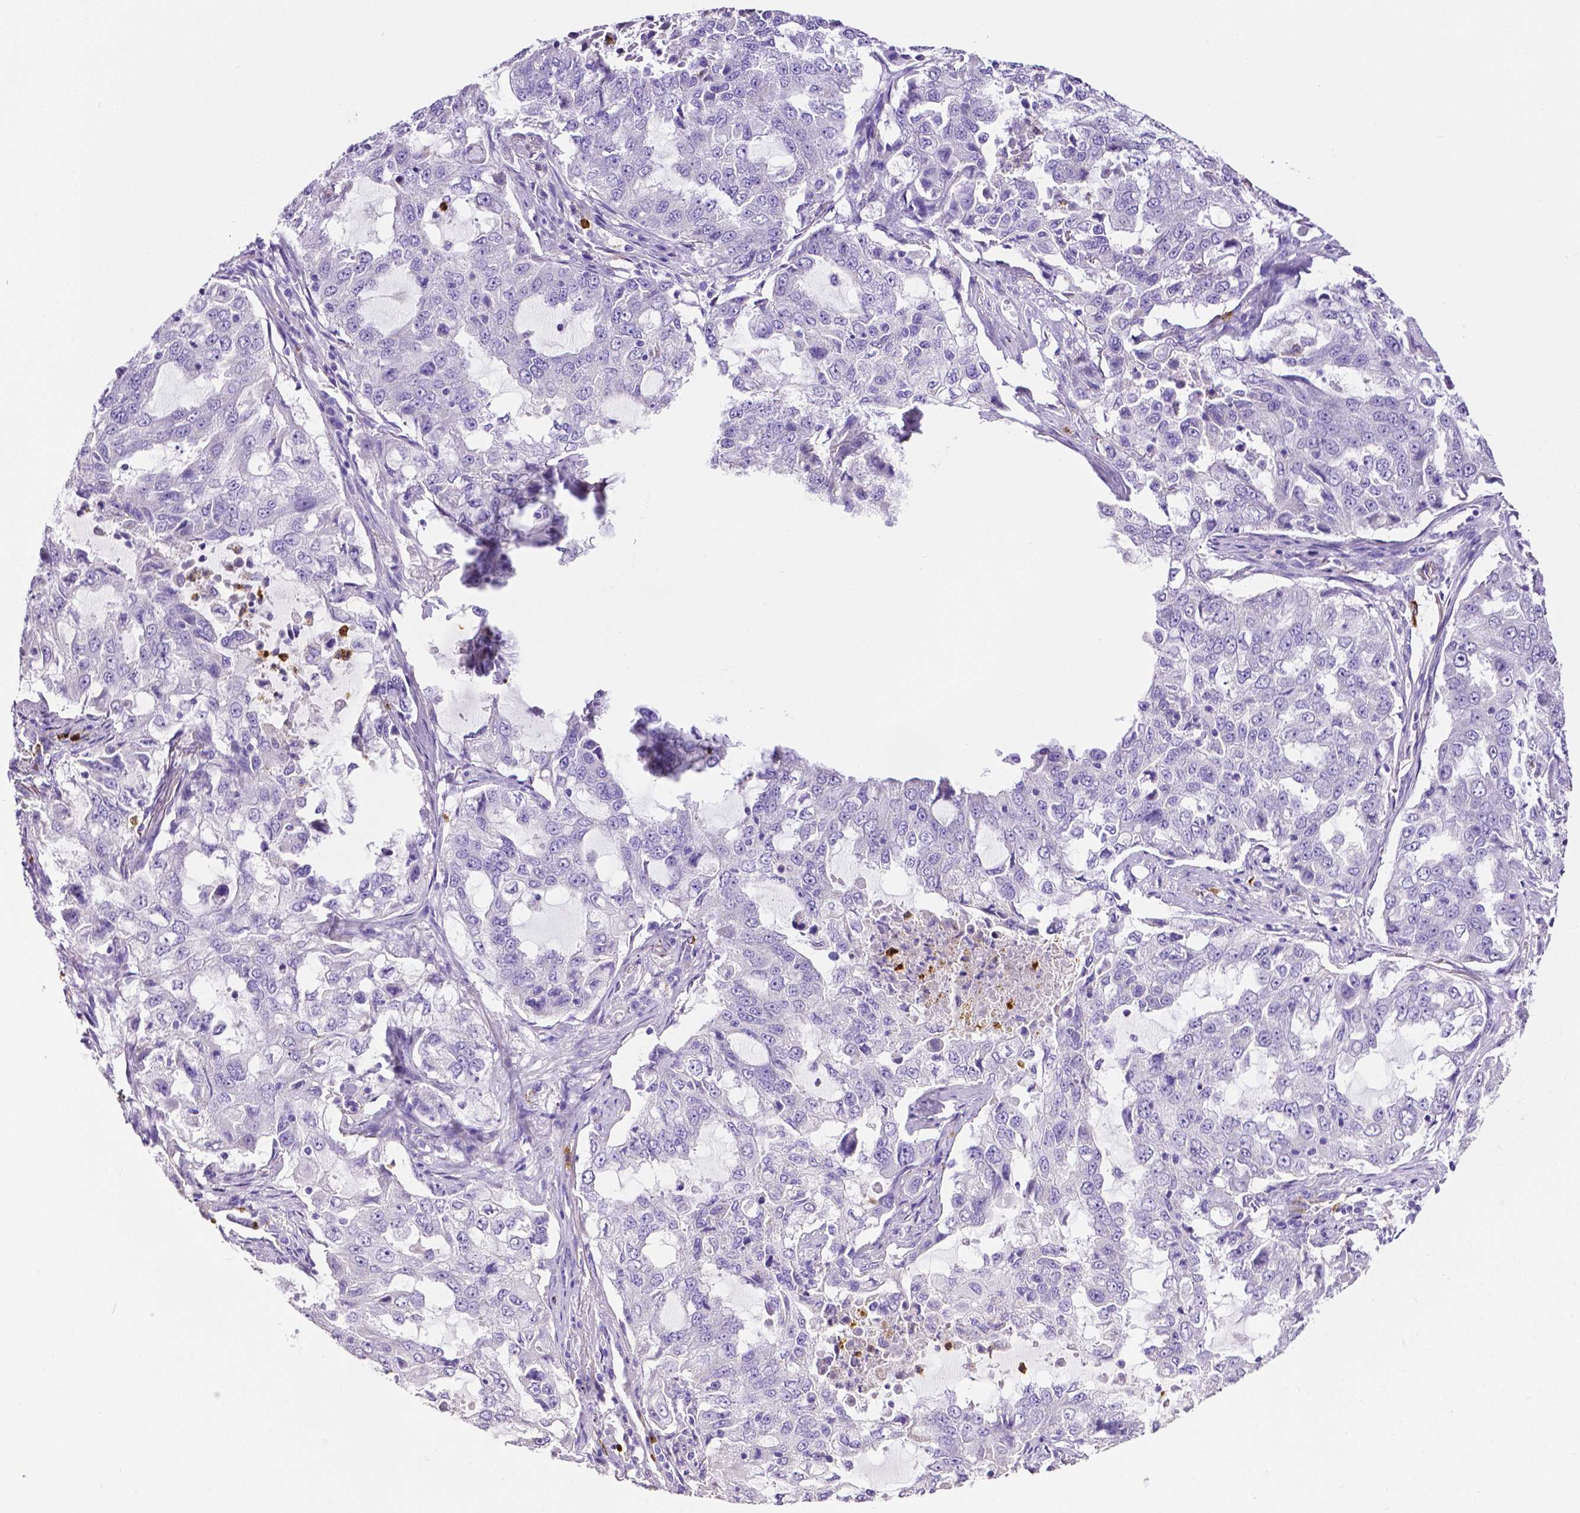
{"staining": {"intensity": "negative", "quantity": "none", "location": "none"}, "tissue": "lung cancer", "cell_type": "Tumor cells", "image_type": "cancer", "snomed": [{"axis": "morphology", "description": "Adenocarcinoma, NOS"}, {"axis": "topography", "description": "Lung"}], "caption": "DAB (3,3'-diaminobenzidine) immunohistochemical staining of human lung cancer displays no significant staining in tumor cells. (Stains: DAB immunohistochemistry (IHC) with hematoxylin counter stain, Microscopy: brightfield microscopy at high magnification).", "gene": "MMP9", "patient": {"sex": "female", "age": 61}}